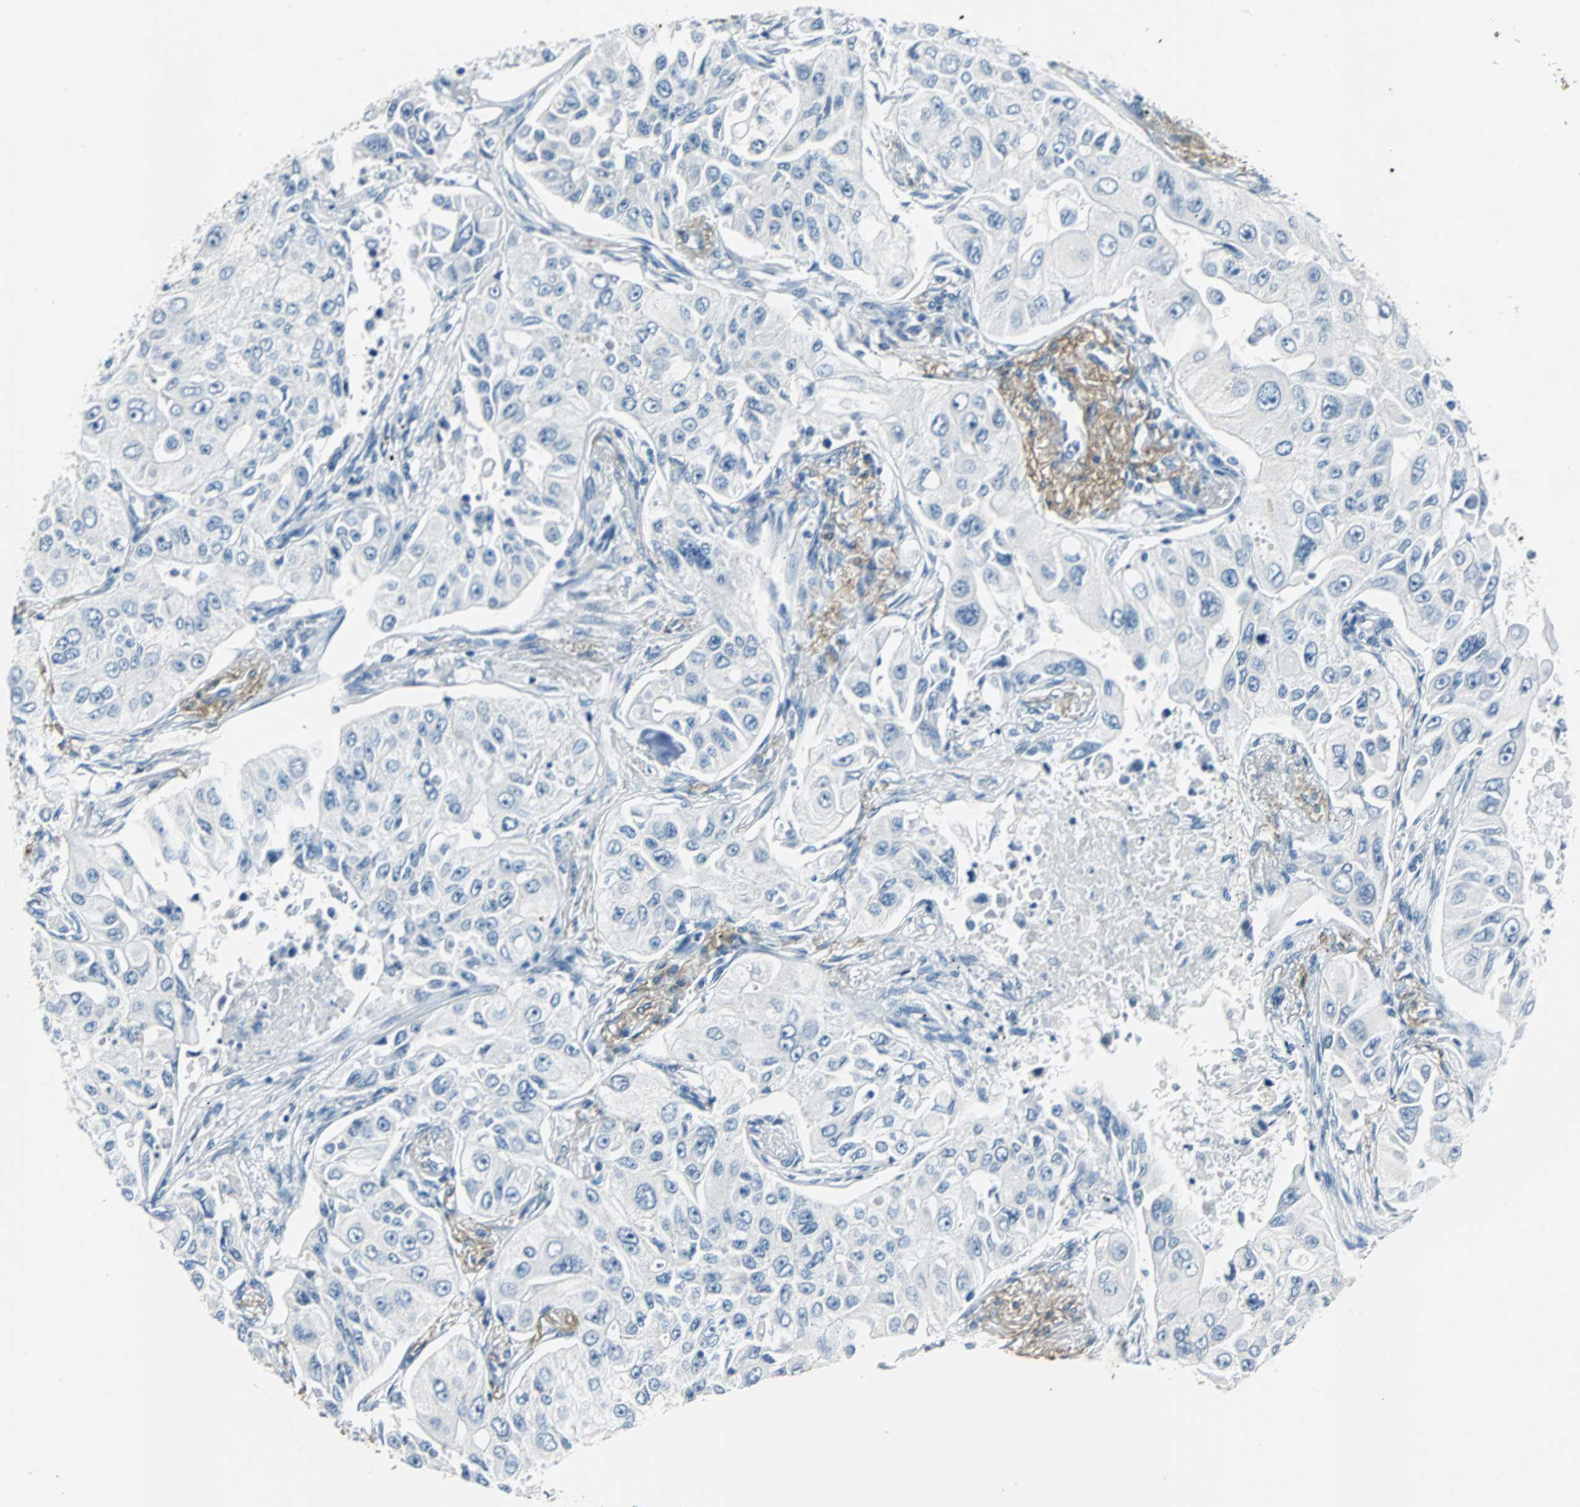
{"staining": {"intensity": "negative", "quantity": "none", "location": "none"}, "tissue": "lung cancer", "cell_type": "Tumor cells", "image_type": "cancer", "snomed": [{"axis": "morphology", "description": "Adenocarcinoma, NOS"}, {"axis": "topography", "description": "Lung"}], "caption": "A micrograph of lung cancer (adenocarcinoma) stained for a protein reveals no brown staining in tumor cells. Brightfield microscopy of immunohistochemistry (IHC) stained with DAB (brown) and hematoxylin (blue), captured at high magnification.", "gene": "MUC7", "patient": {"sex": "male", "age": 84}}